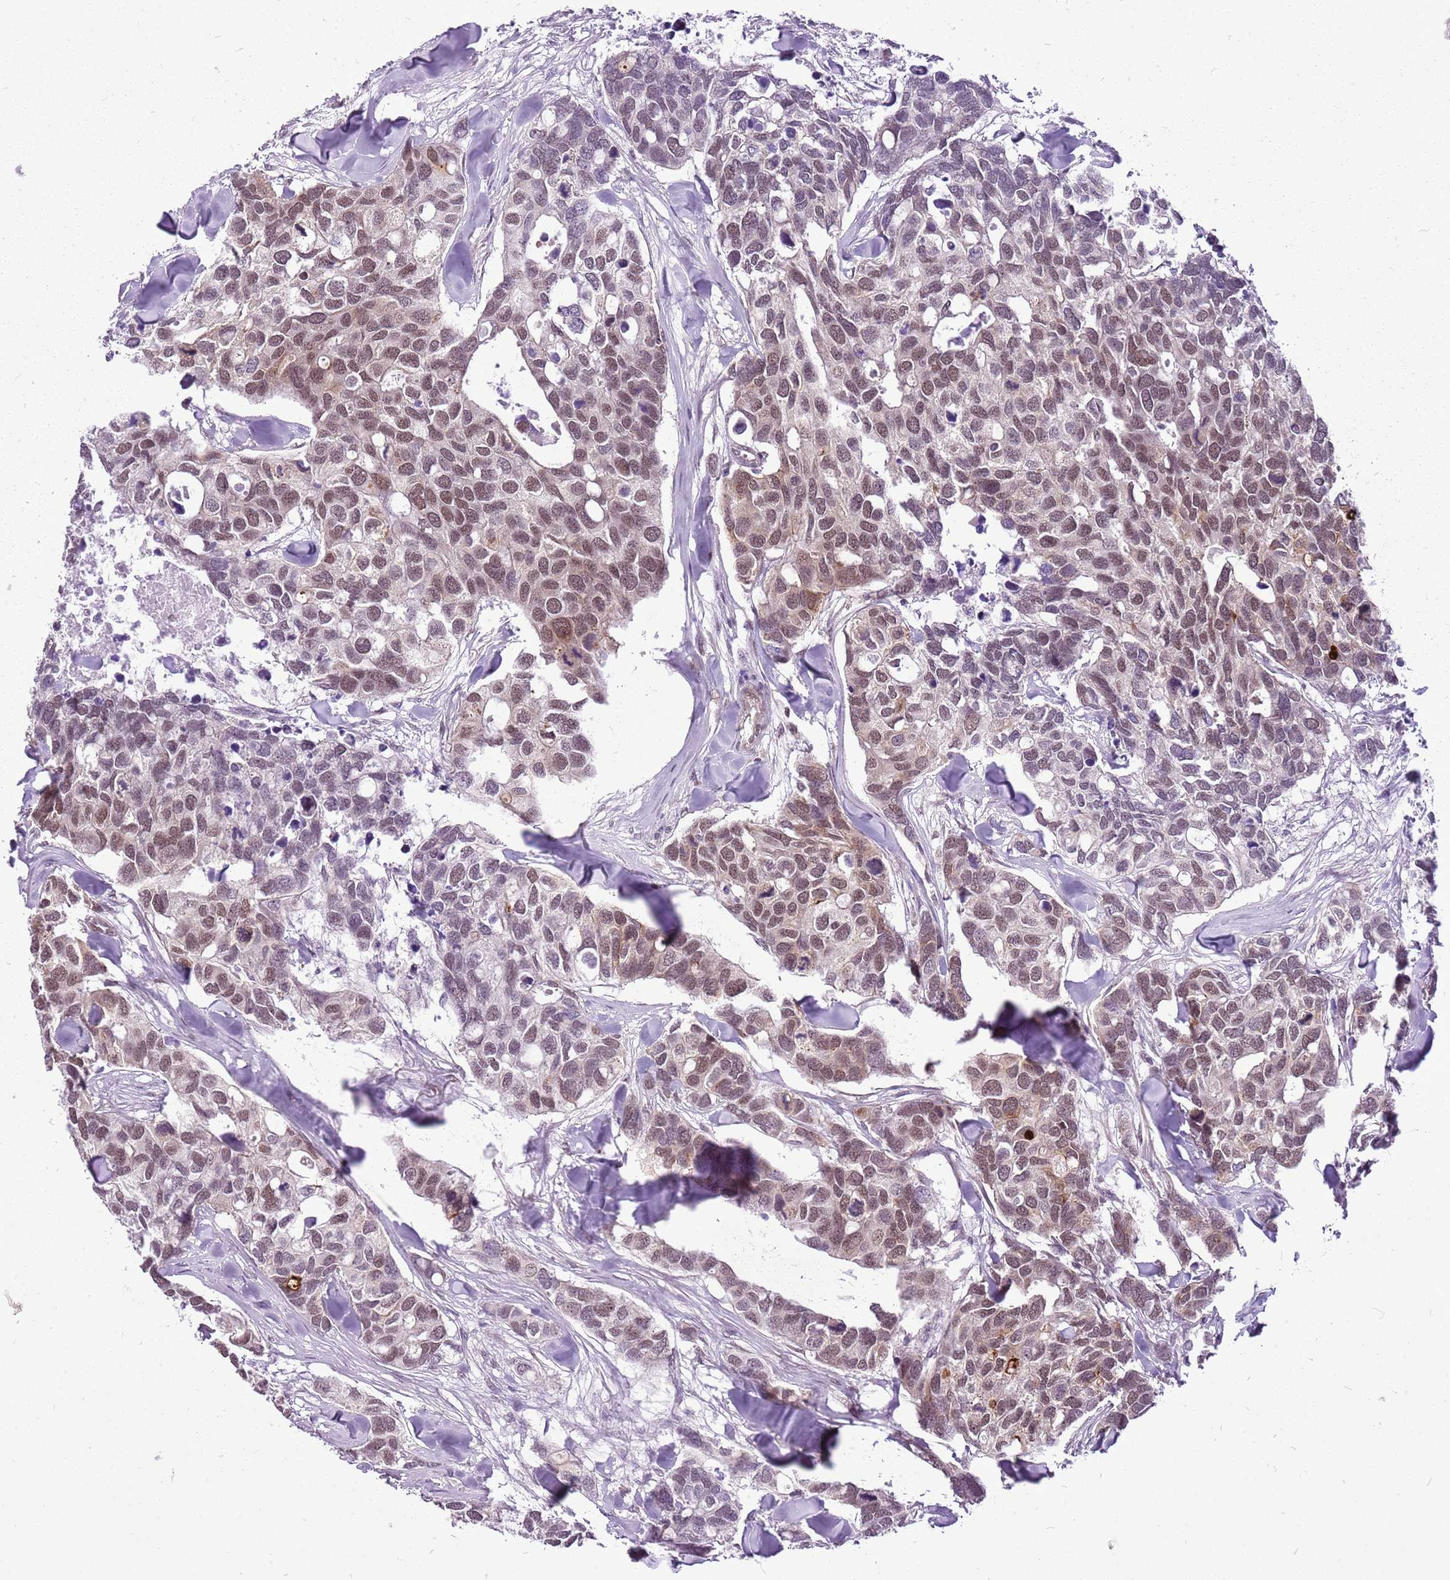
{"staining": {"intensity": "moderate", "quantity": ">75%", "location": "cytoplasmic/membranous,nuclear"}, "tissue": "breast cancer", "cell_type": "Tumor cells", "image_type": "cancer", "snomed": [{"axis": "morphology", "description": "Duct carcinoma"}, {"axis": "topography", "description": "Breast"}], "caption": "This is a photomicrograph of IHC staining of infiltrating ductal carcinoma (breast), which shows moderate staining in the cytoplasmic/membranous and nuclear of tumor cells.", "gene": "CCDC166", "patient": {"sex": "female", "age": 83}}